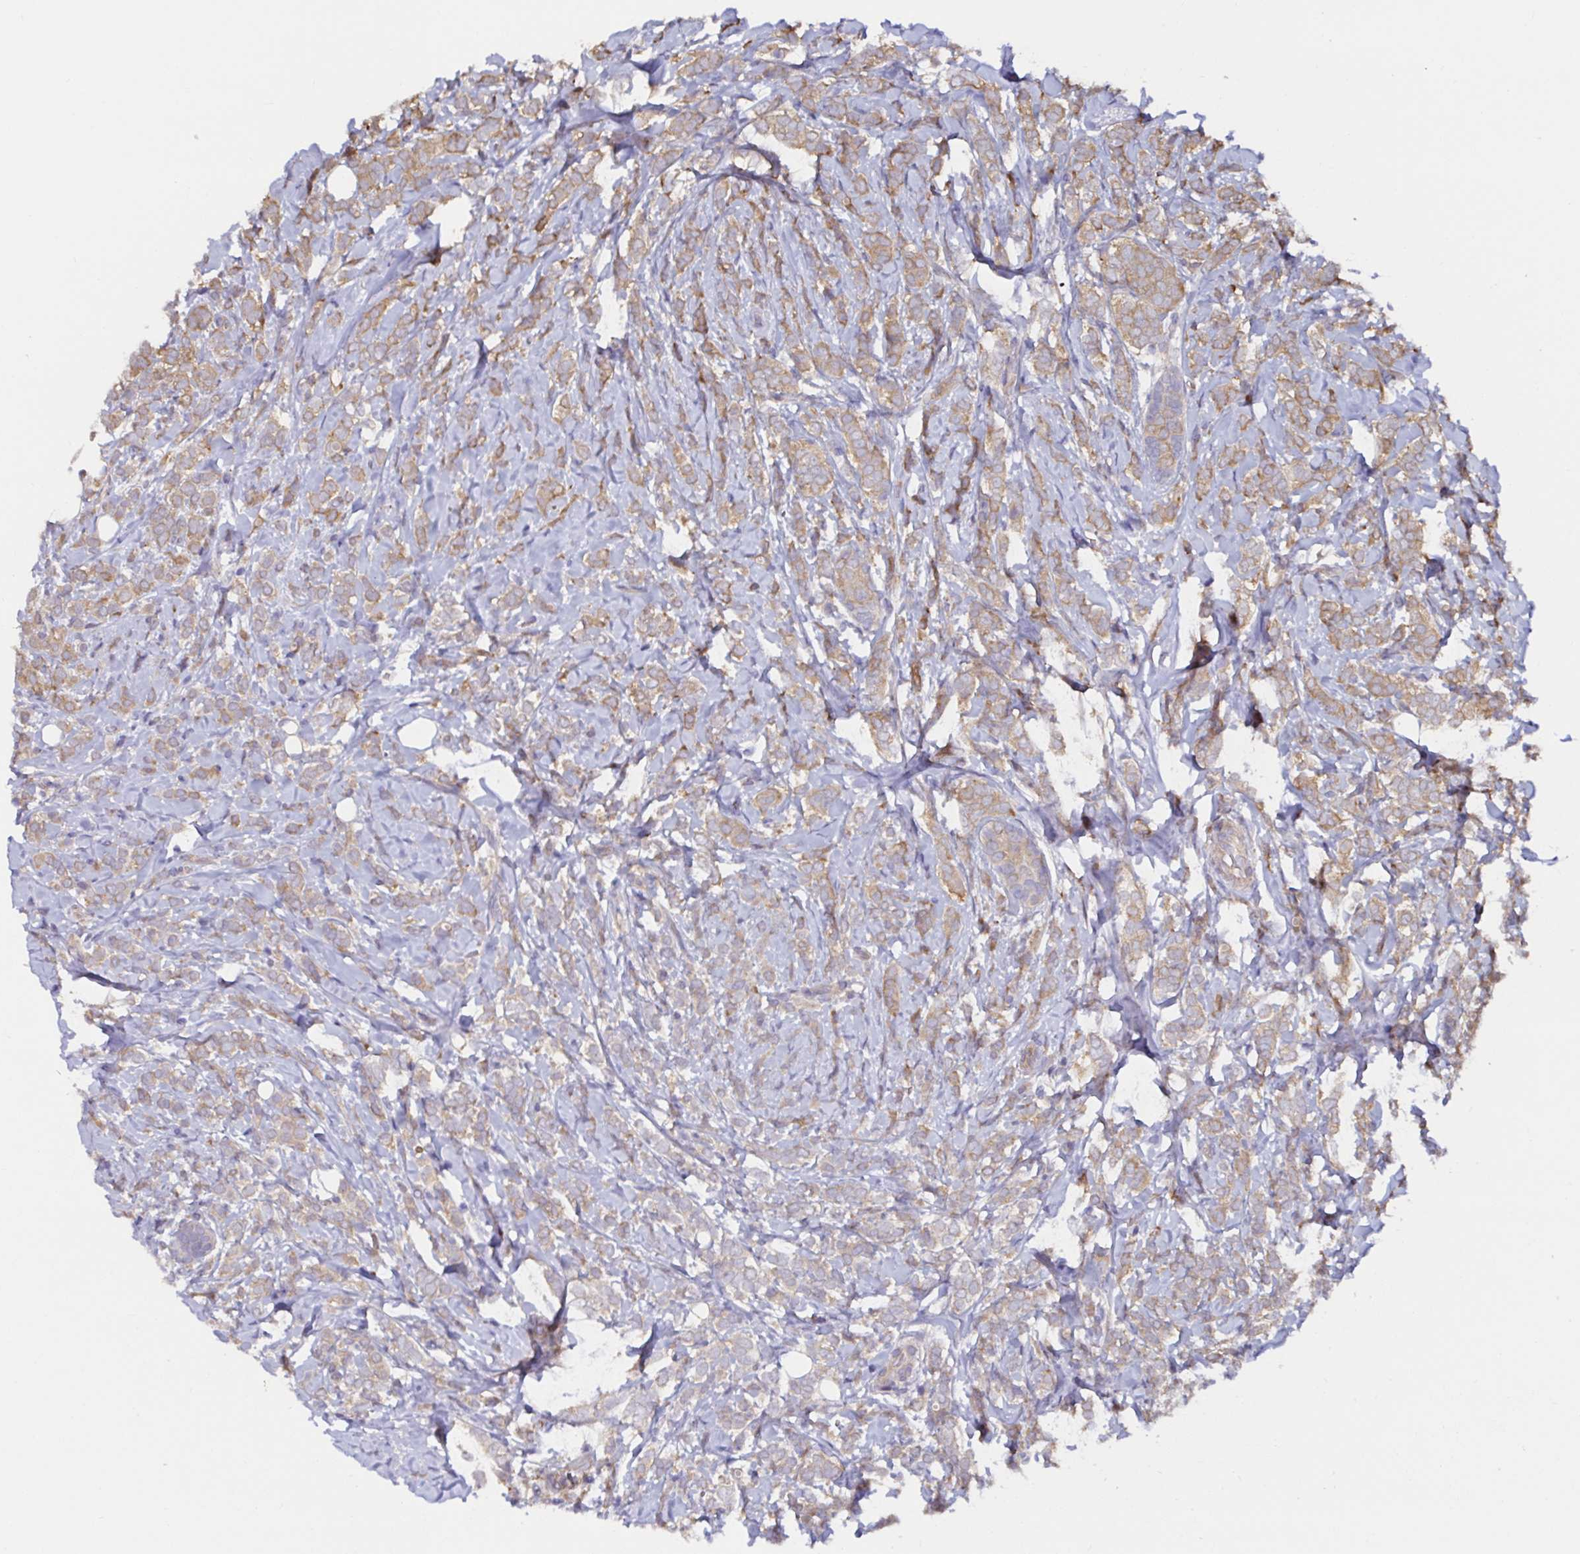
{"staining": {"intensity": "weak", "quantity": ">75%", "location": "cytoplasmic/membranous"}, "tissue": "breast cancer", "cell_type": "Tumor cells", "image_type": "cancer", "snomed": [{"axis": "morphology", "description": "Lobular carcinoma"}, {"axis": "topography", "description": "Breast"}], "caption": "Human breast cancer stained with a brown dye demonstrates weak cytoplasmic/membranous positive staining in approximately >75% of tumor cells.", "gene": "RSRP1", "patient": {"sex": "female", "age": 49}}